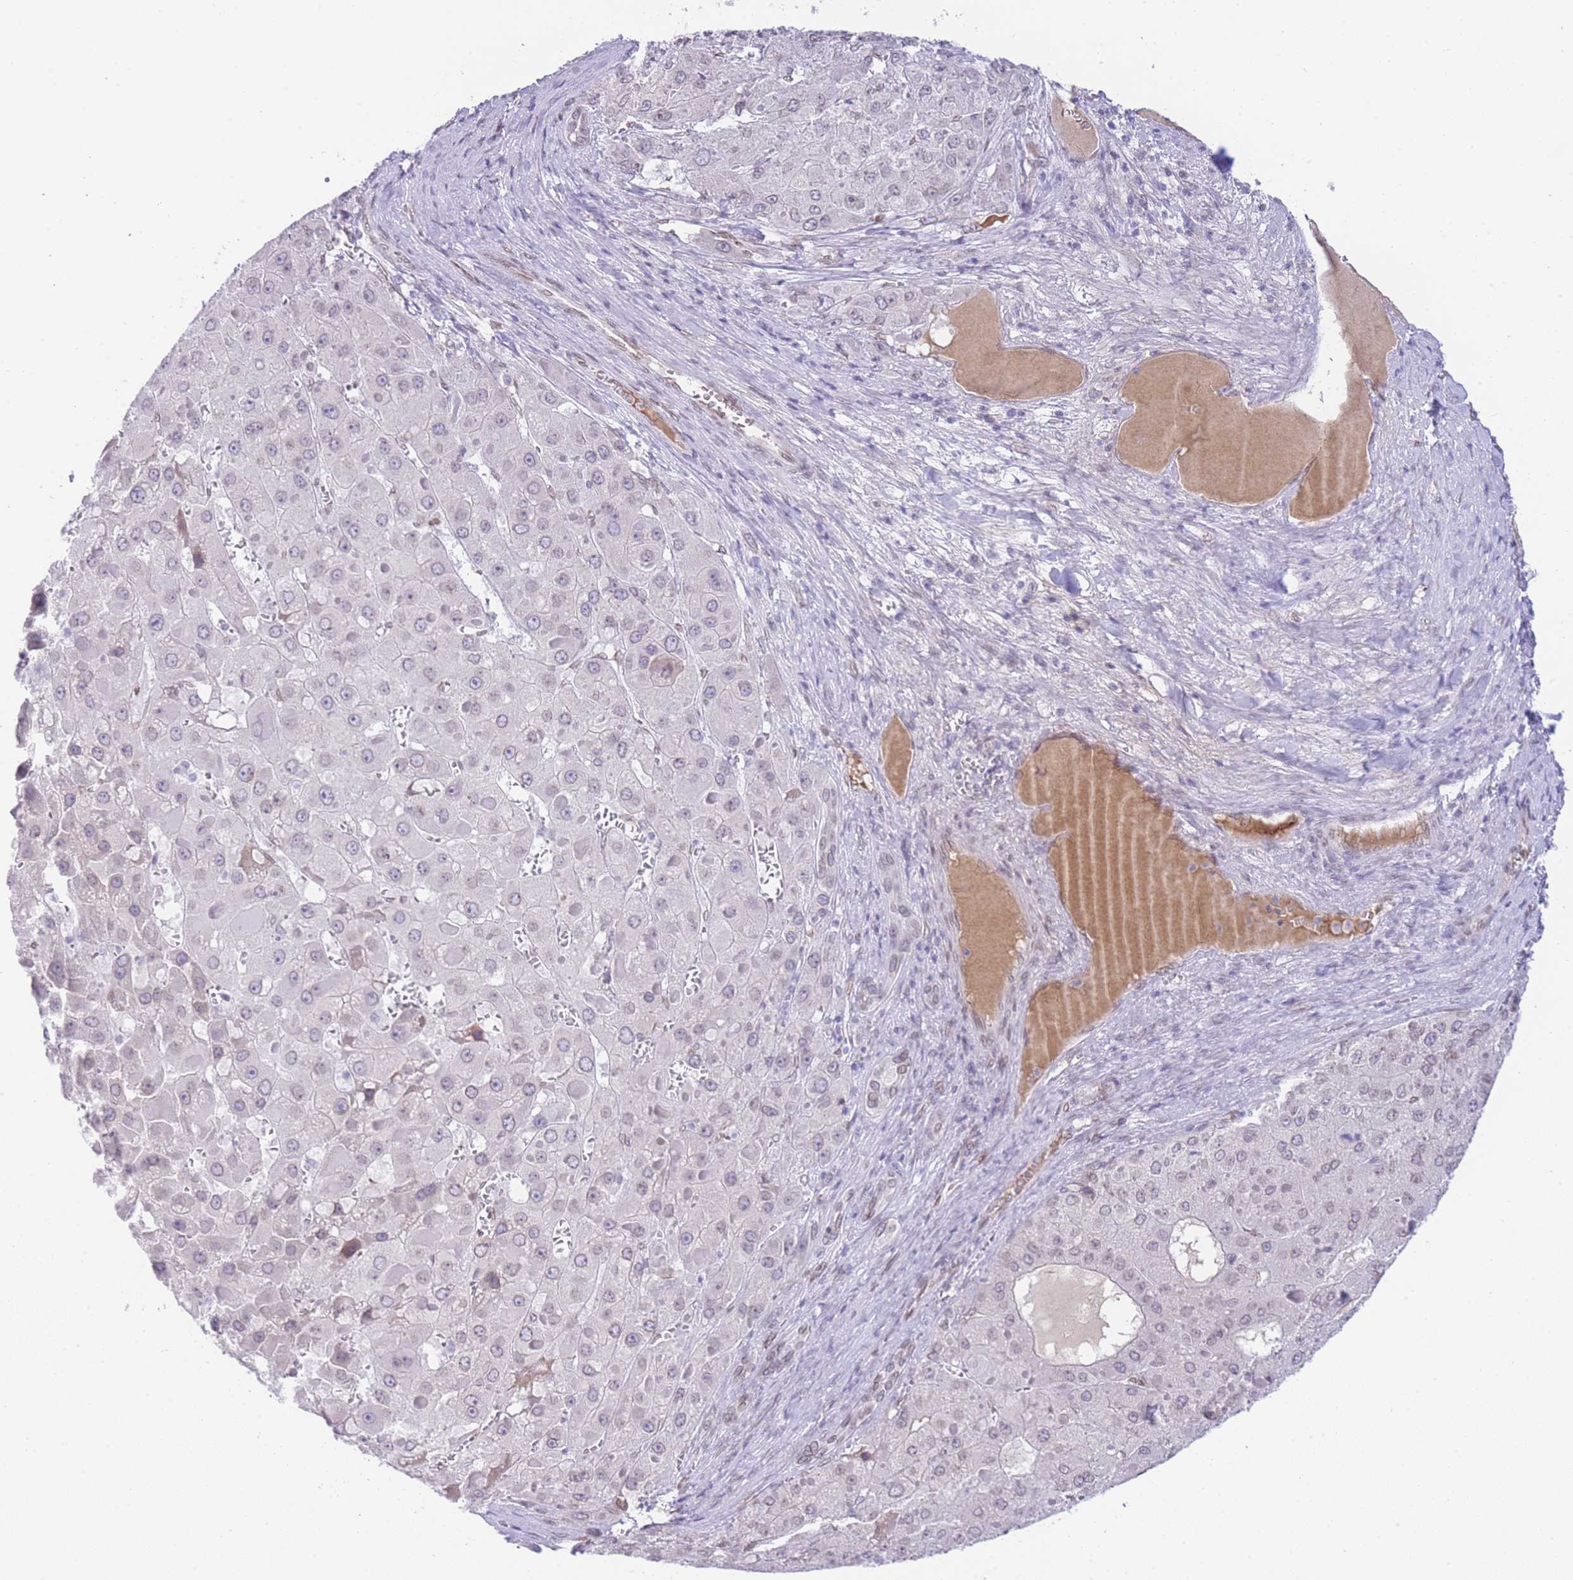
{"staining": {"intensity": "weak", "quantity": "25%-75%", "location": "nuclear"}, "tissue": "liver cancer", "cell_type": "Tumor cells", "image_type": "cancer", "snomed": [{"axis": "morphology", "description": "Carcinoma, Hepatocellular, NOS"}, {"axis": "topography", "description": "Liver"}], "caption": "Brown immunohistochemical staining in human liver cancer reveals weak nuclear positivity in approximately 25%-75% of tumor cells. (brown staining indicates protein expression, while blue staining denotes nuclei).", "gene": "OR10AD1", "patient": {"sex": "female", "age": 73}}